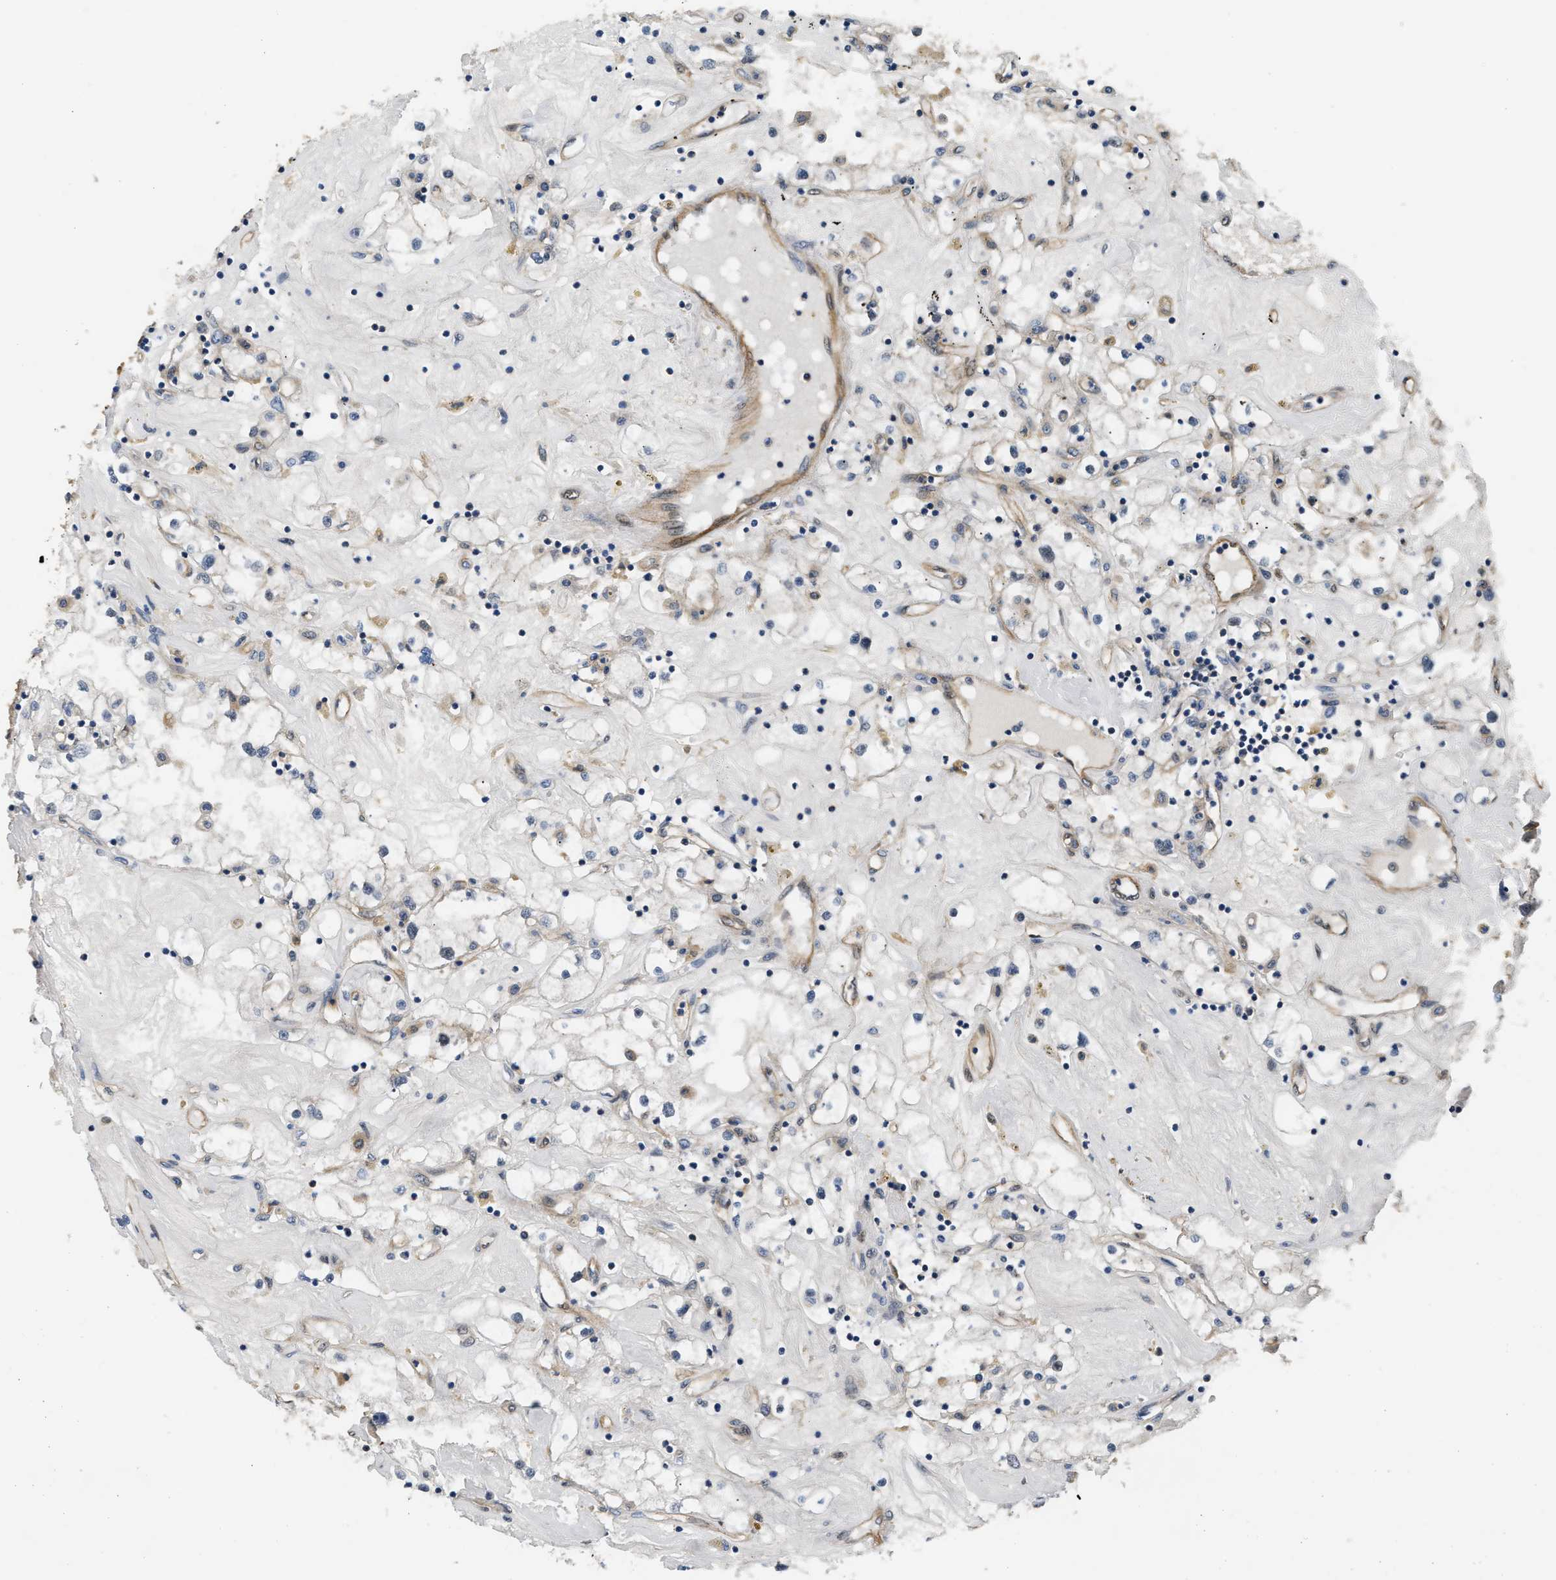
{"staining": {"intensity": "negative", "quantity": "none", "location": "none"}, "tissue": "renal cancer", "cell_type": "Tumor cells", "image_type": "cancer", "snomed": [{"axis": "morphology", "description": "Adenocarcinoma, NOS"}, {"axis": "topography", "description": "Kidney"}], "caption": "A high-resolution micrograph shows immunohistochemistry (IHC) staining of adenocarcinoma (renal), which exhibits no significant expression in tumor cells.", "gene": "COPS2", "patient": {"sex": "male", "age": 56}}